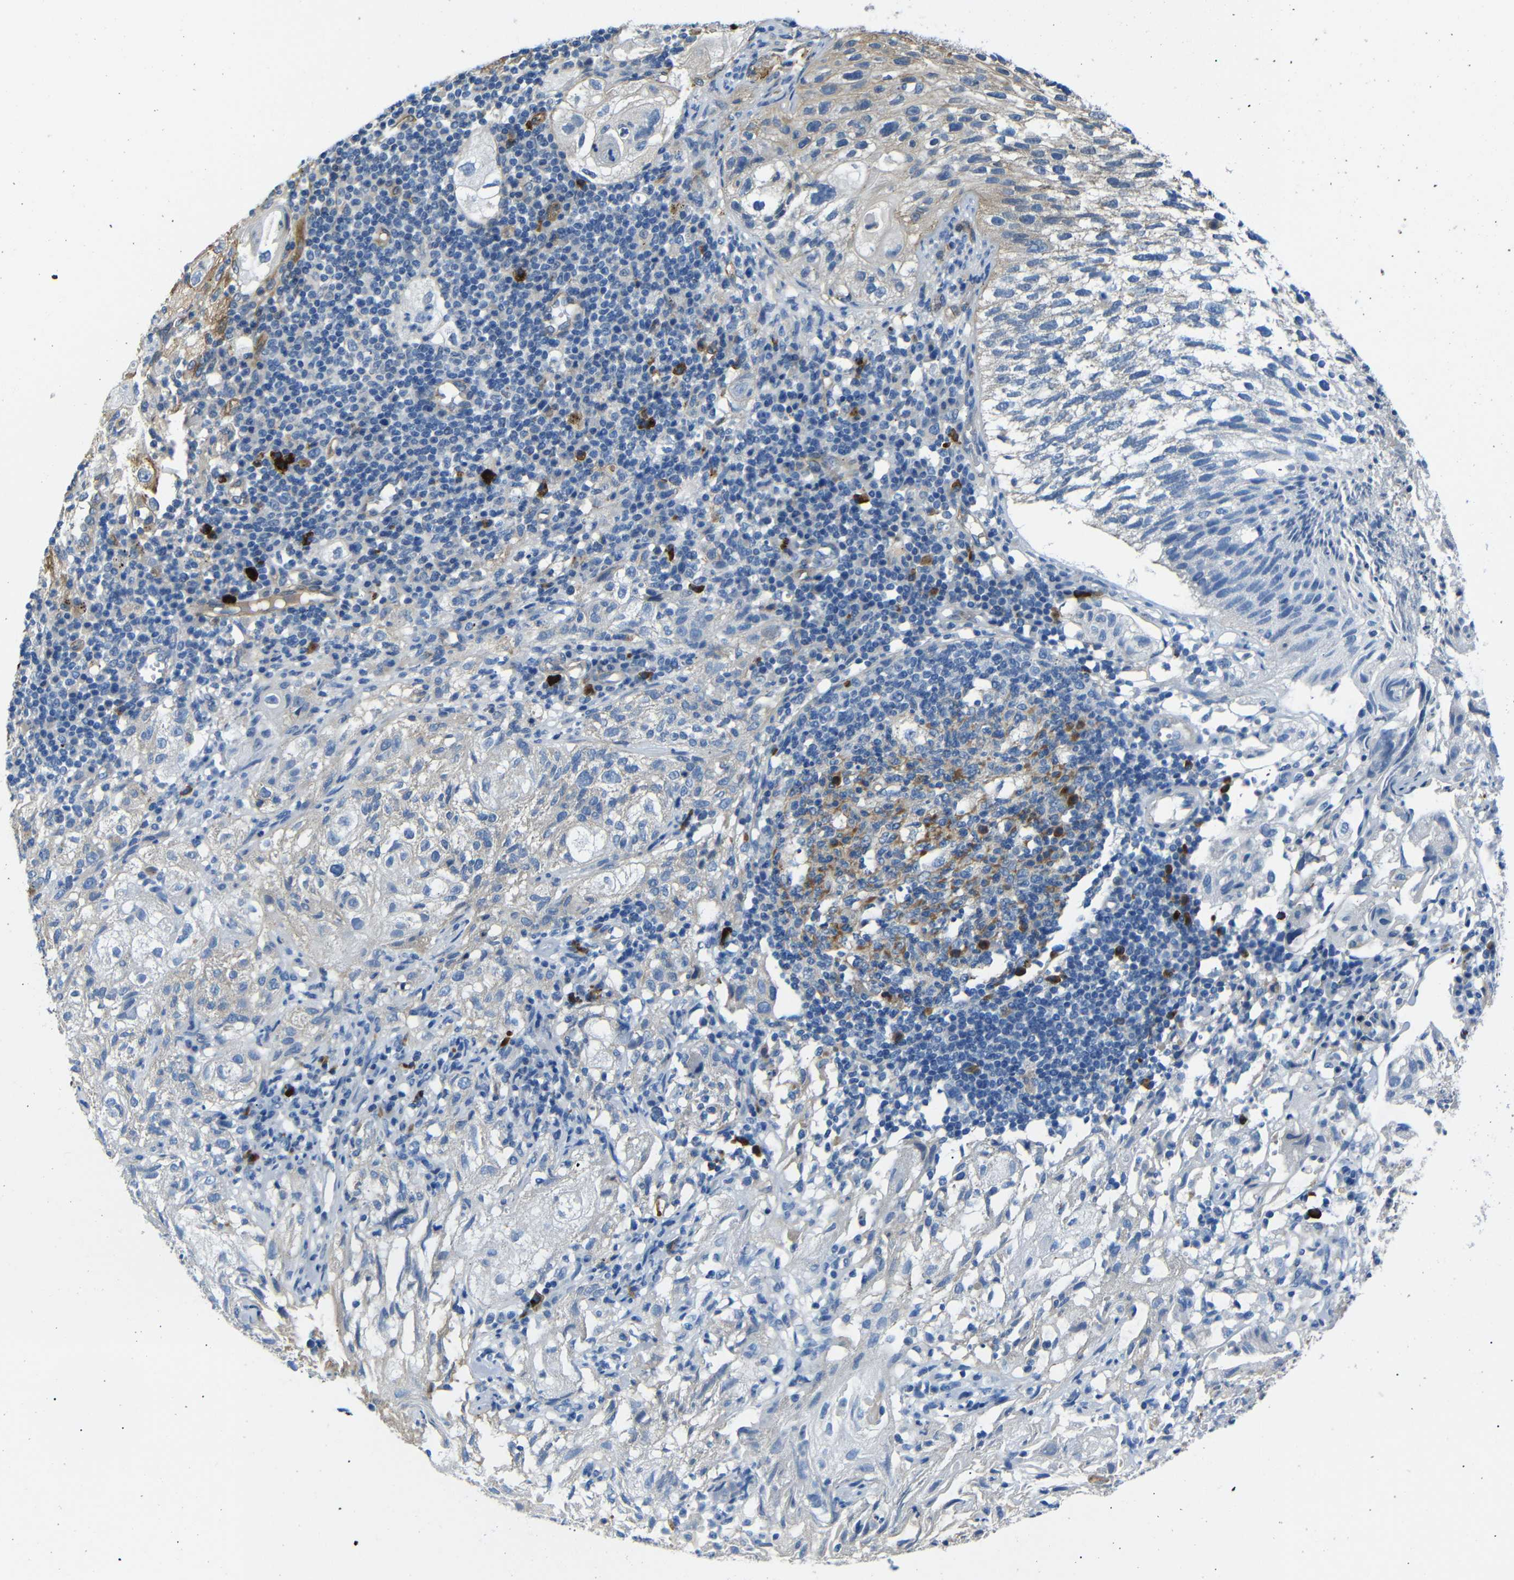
{"staining": {"intensity": "weak", "quantity": "<25%", "location": "cytoplasmic/membranous"}, "tissue": "lung cancer", "cell_type": "Tumor cells", "image_type": "cancer", "snomed": [{"axis": "morphology", "description": "Inflammation, NOS"}, {"axis": "morphology", "description": "Squamous cell carcinoma, NOS"}, {"axis": "topography", "description": "Lymph node"}, {"axis": "topography", "description": "Soft tissue"}, {"axis": "topography", "description": "Lung"}], "caption": "Immunohistochemistry of human lung cancer (squamous cell carcinoma) demonstrates no staining in tumor cells.", "gene": "MYO1B", "patient": {"sex": "male", "age": 66}}